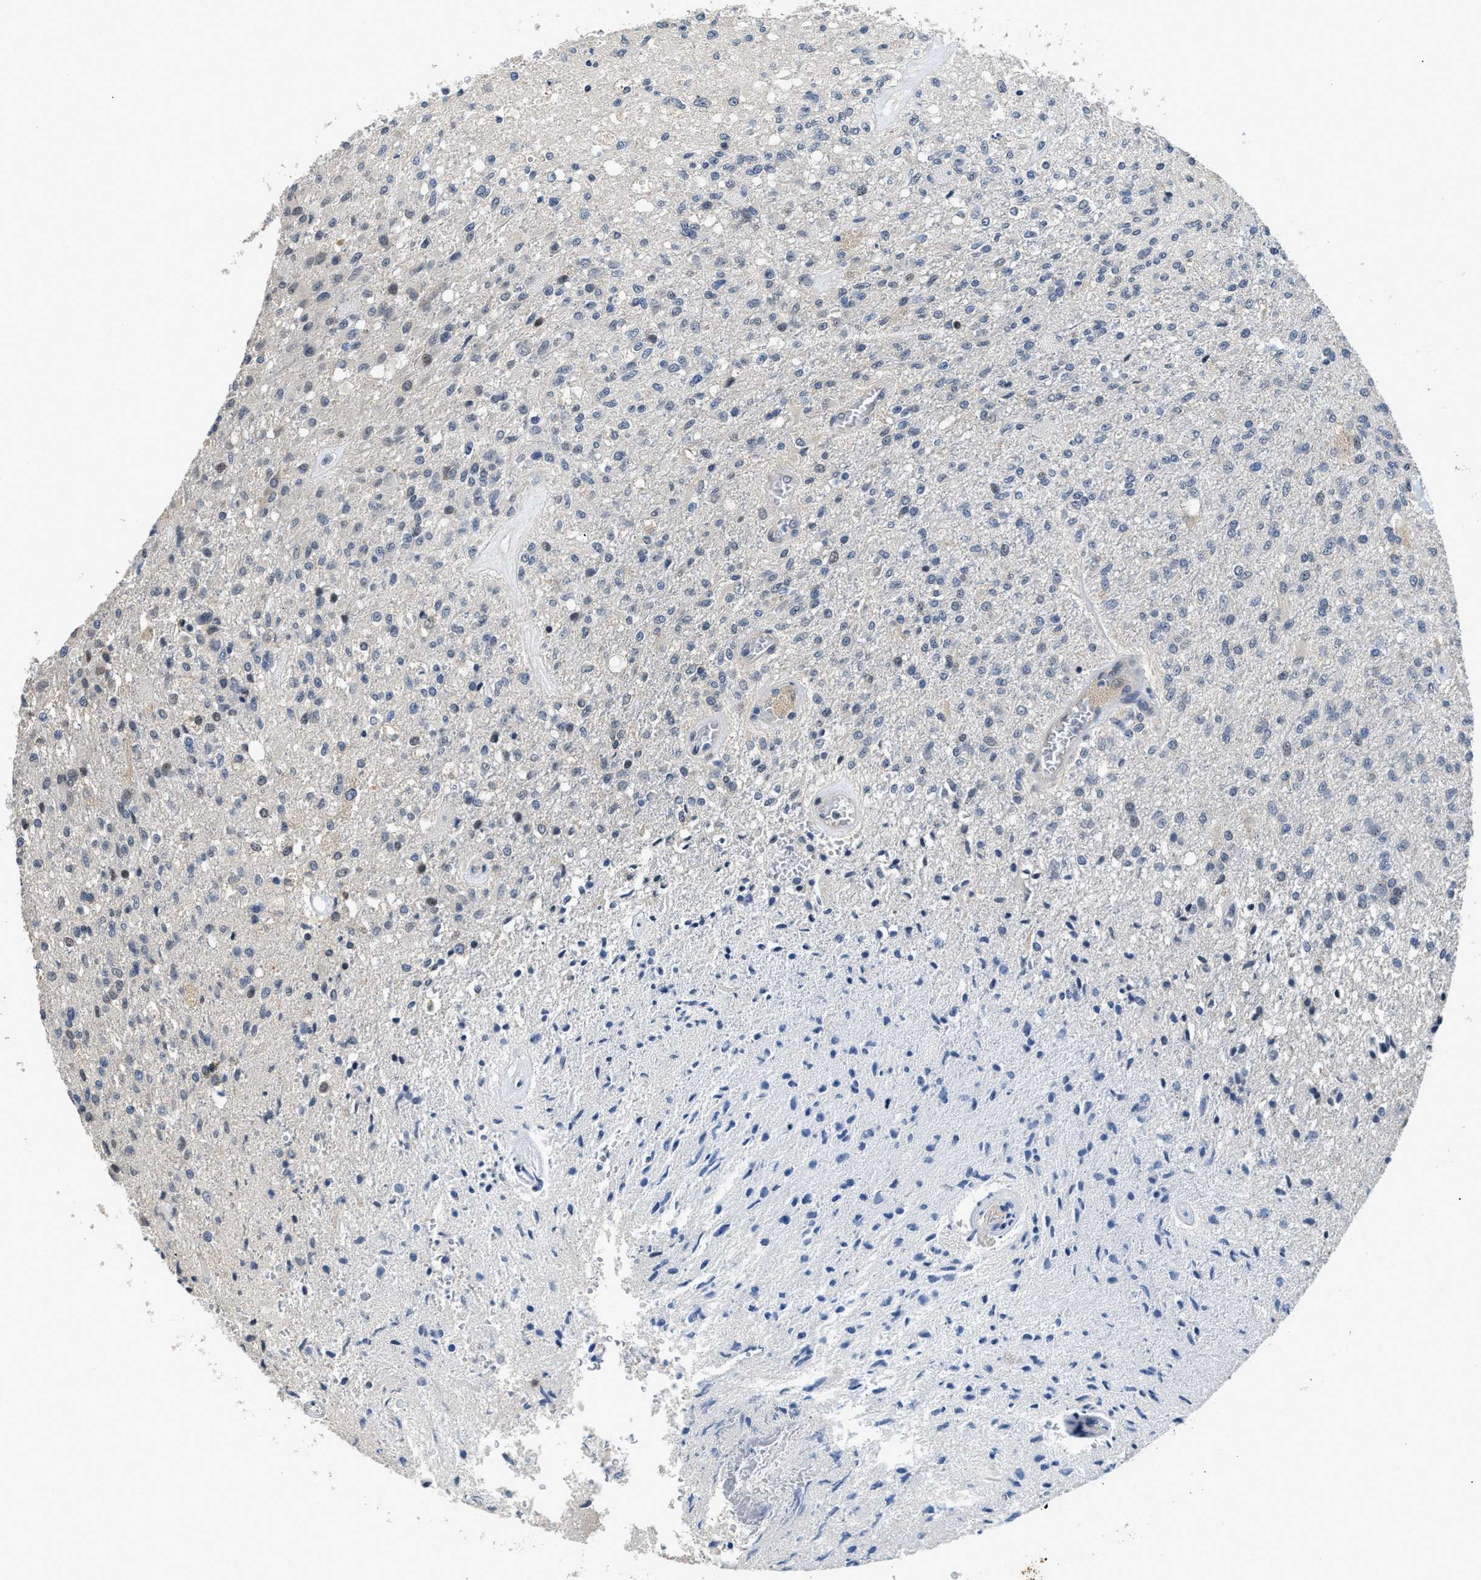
{"staining": {"intensity": "negative", "quantity": "none", "location": "none"}, "tissue": "glioma", "cell_type": "Tumor cells", "image_type": "cancer", "snomed": [{"axis": "morphology", "description": "Normal tissue, NOS"}, {"axis": "morphology", "description": "Glioma, malignant, High grade"}, {"axis": "topography", "description": "Cerebral cortex"}], "caption": "This is a photomicrograph of immunohistochemistry staining of malignant glioma (high-grade), which shows no positivity in tumor cells.", "gene": "TES", "patient": {"sex": "male", "age": 77}}